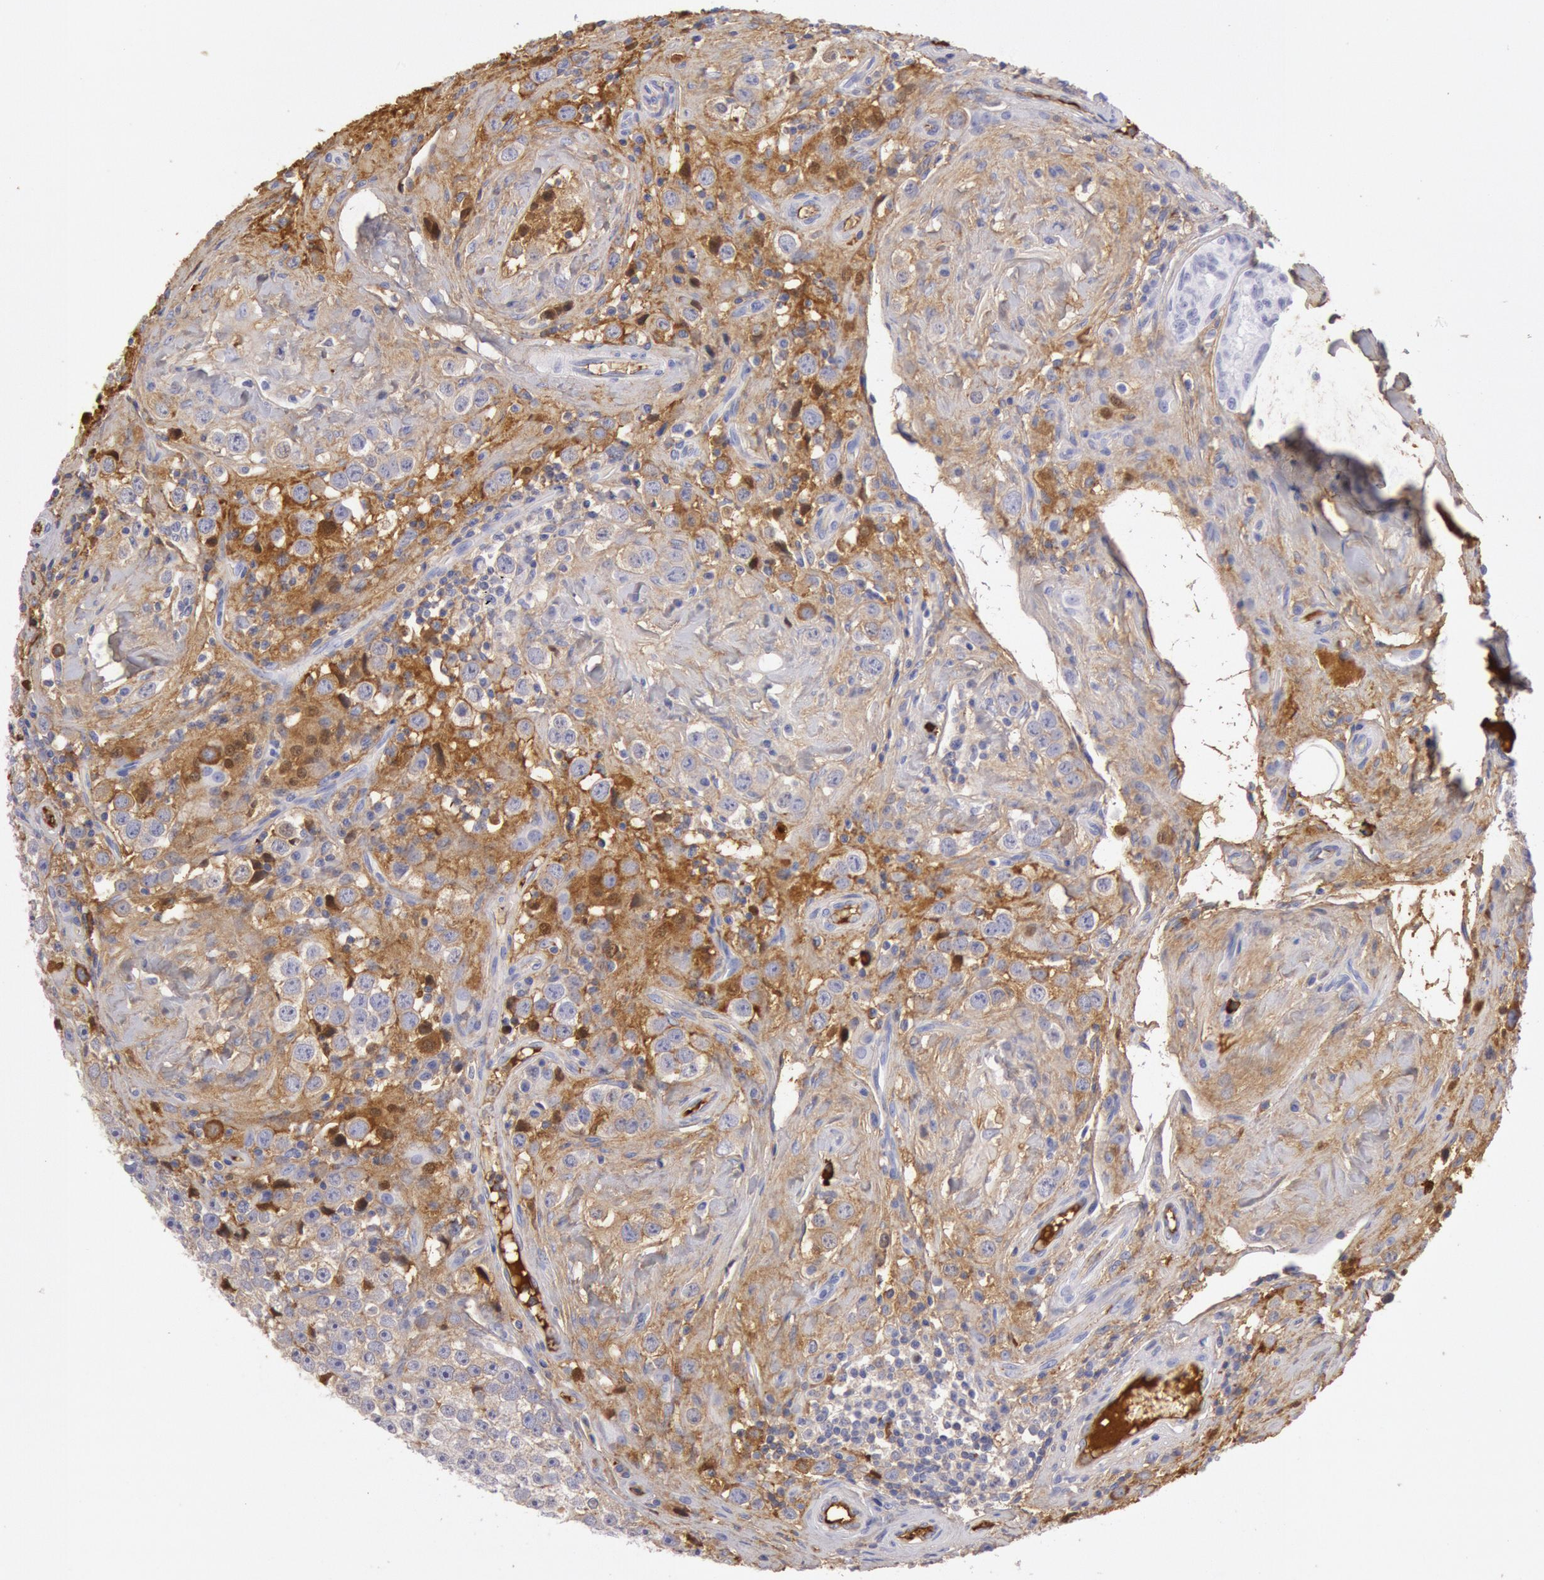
{"staining": {"intensity": "moderate", "quantity": "25%-75%", "location": "cytoplasmic/membranous"}, "tissue": "testis cancer", "cell_type": "Tumor cells", "image_type": "cancer", "snomed": [{"axis": "morphology", "description": "Seminoma, NOS"}, {"axis": "topography", "description": "Testis"}], "caption": "The photomicrograph displays staining of testis cancer (seminoma), revealing moderate cytoplasmic/membranous protein expression (brown color) within tumor cells.", "gene": "IGHA1", "patient": {"sex": "male", "age": 32}}